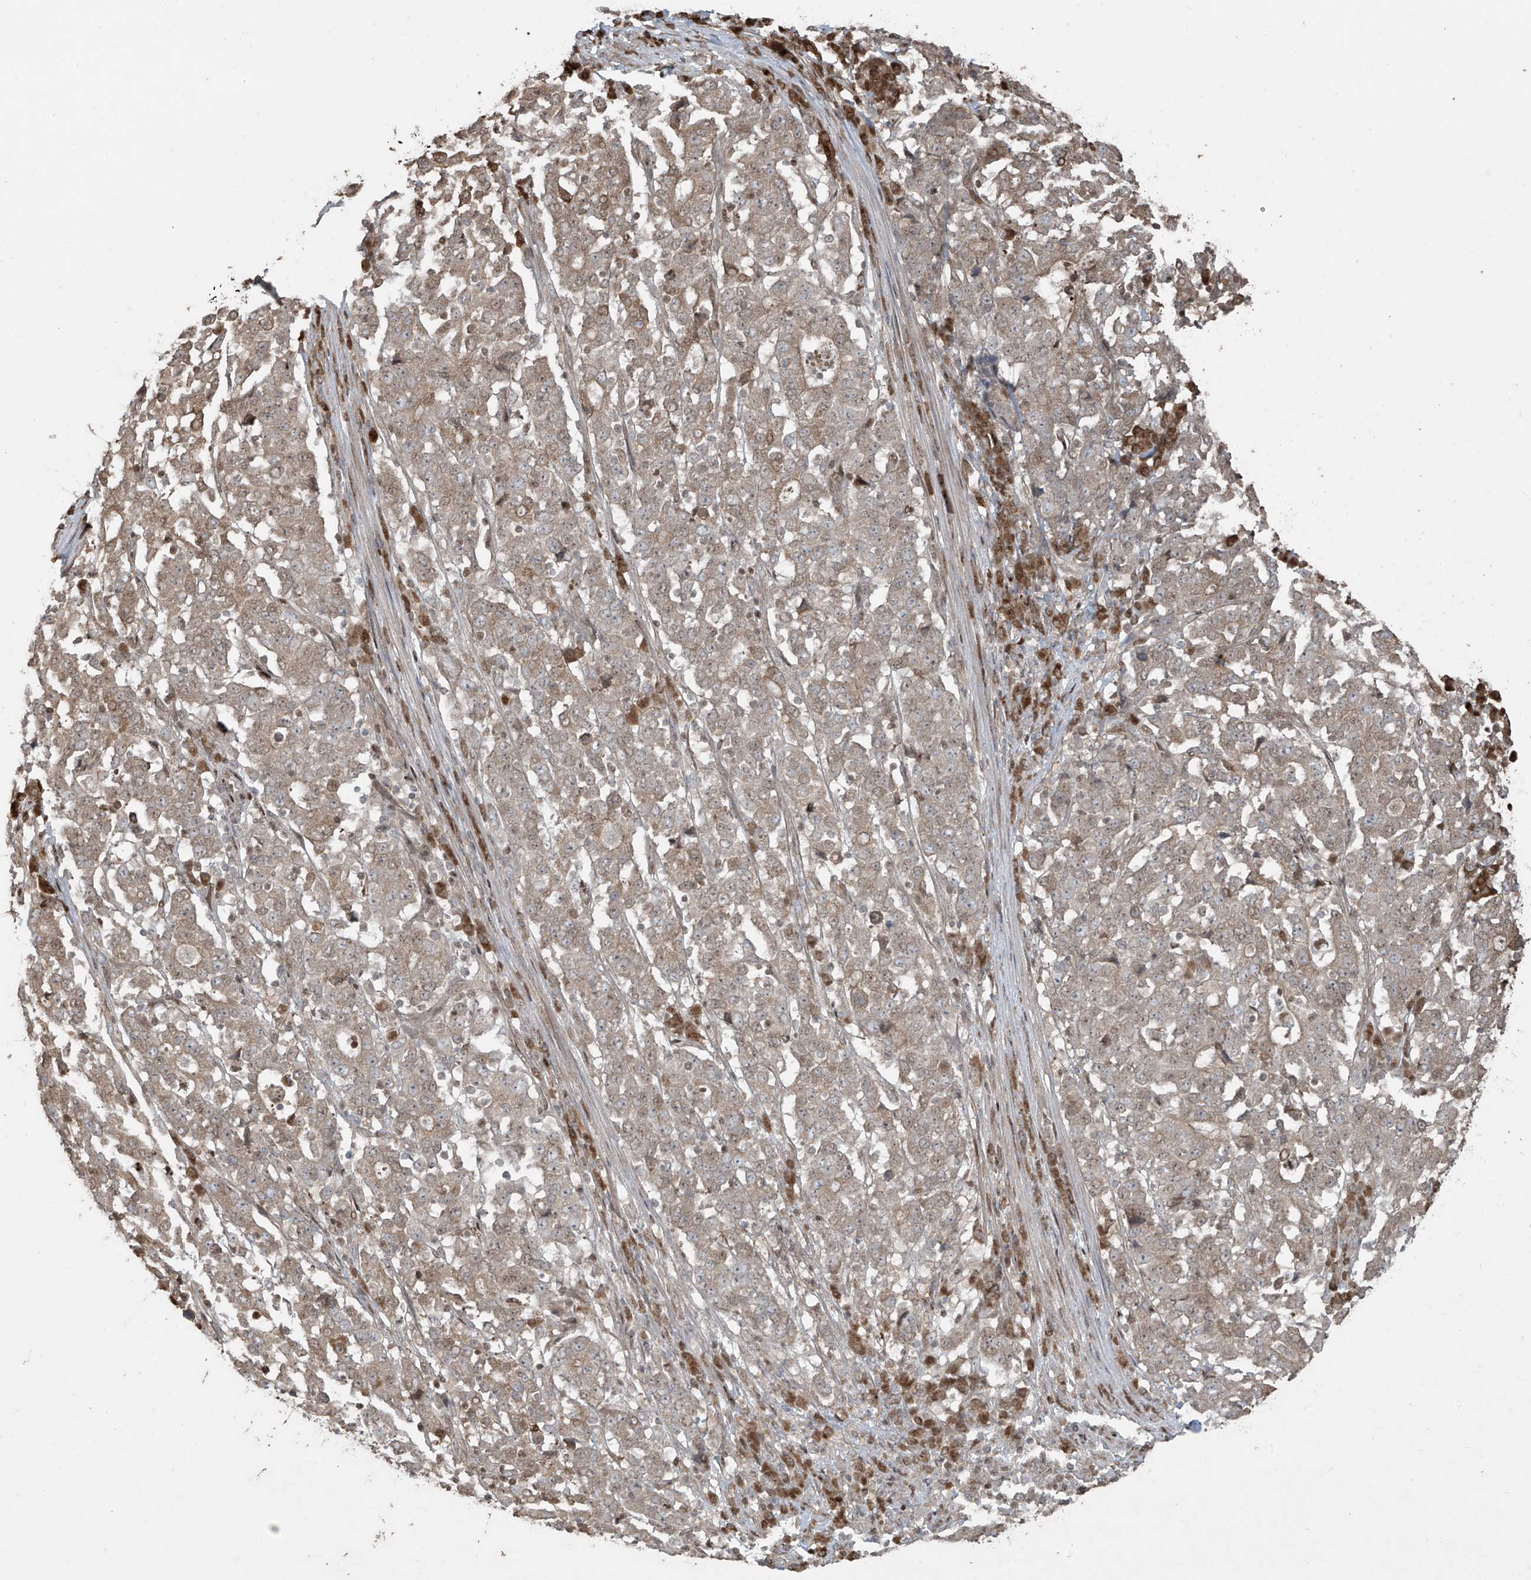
{"staining": {"intensity": "weak", "quantity": "25%-75%", "location": "cytoplasmic/membranous"}, "tissue": "stomach cancer", "cell_type": "Tumor cells", "image_type": "cancer", "snomed": [{"axis": "morphology", "description": "Adenocarcinoma, NOS"}, {"axis": "topography", "description": "Stomach"}], "caption": "Stomach cancer (adenocarcinoma) tissue displays weak cytoplasmic/membranous positivity in approximately 25%-75% of tumor cells, visualized by immunohistochemistry. The staining was performed using DAB to visualize the protein expression in brown, while the nuclei were stained in blue with hematoxylin (Magnification: 20x).", "gene": "TTC22", "patient": {"sex": "male", "age": 59}}